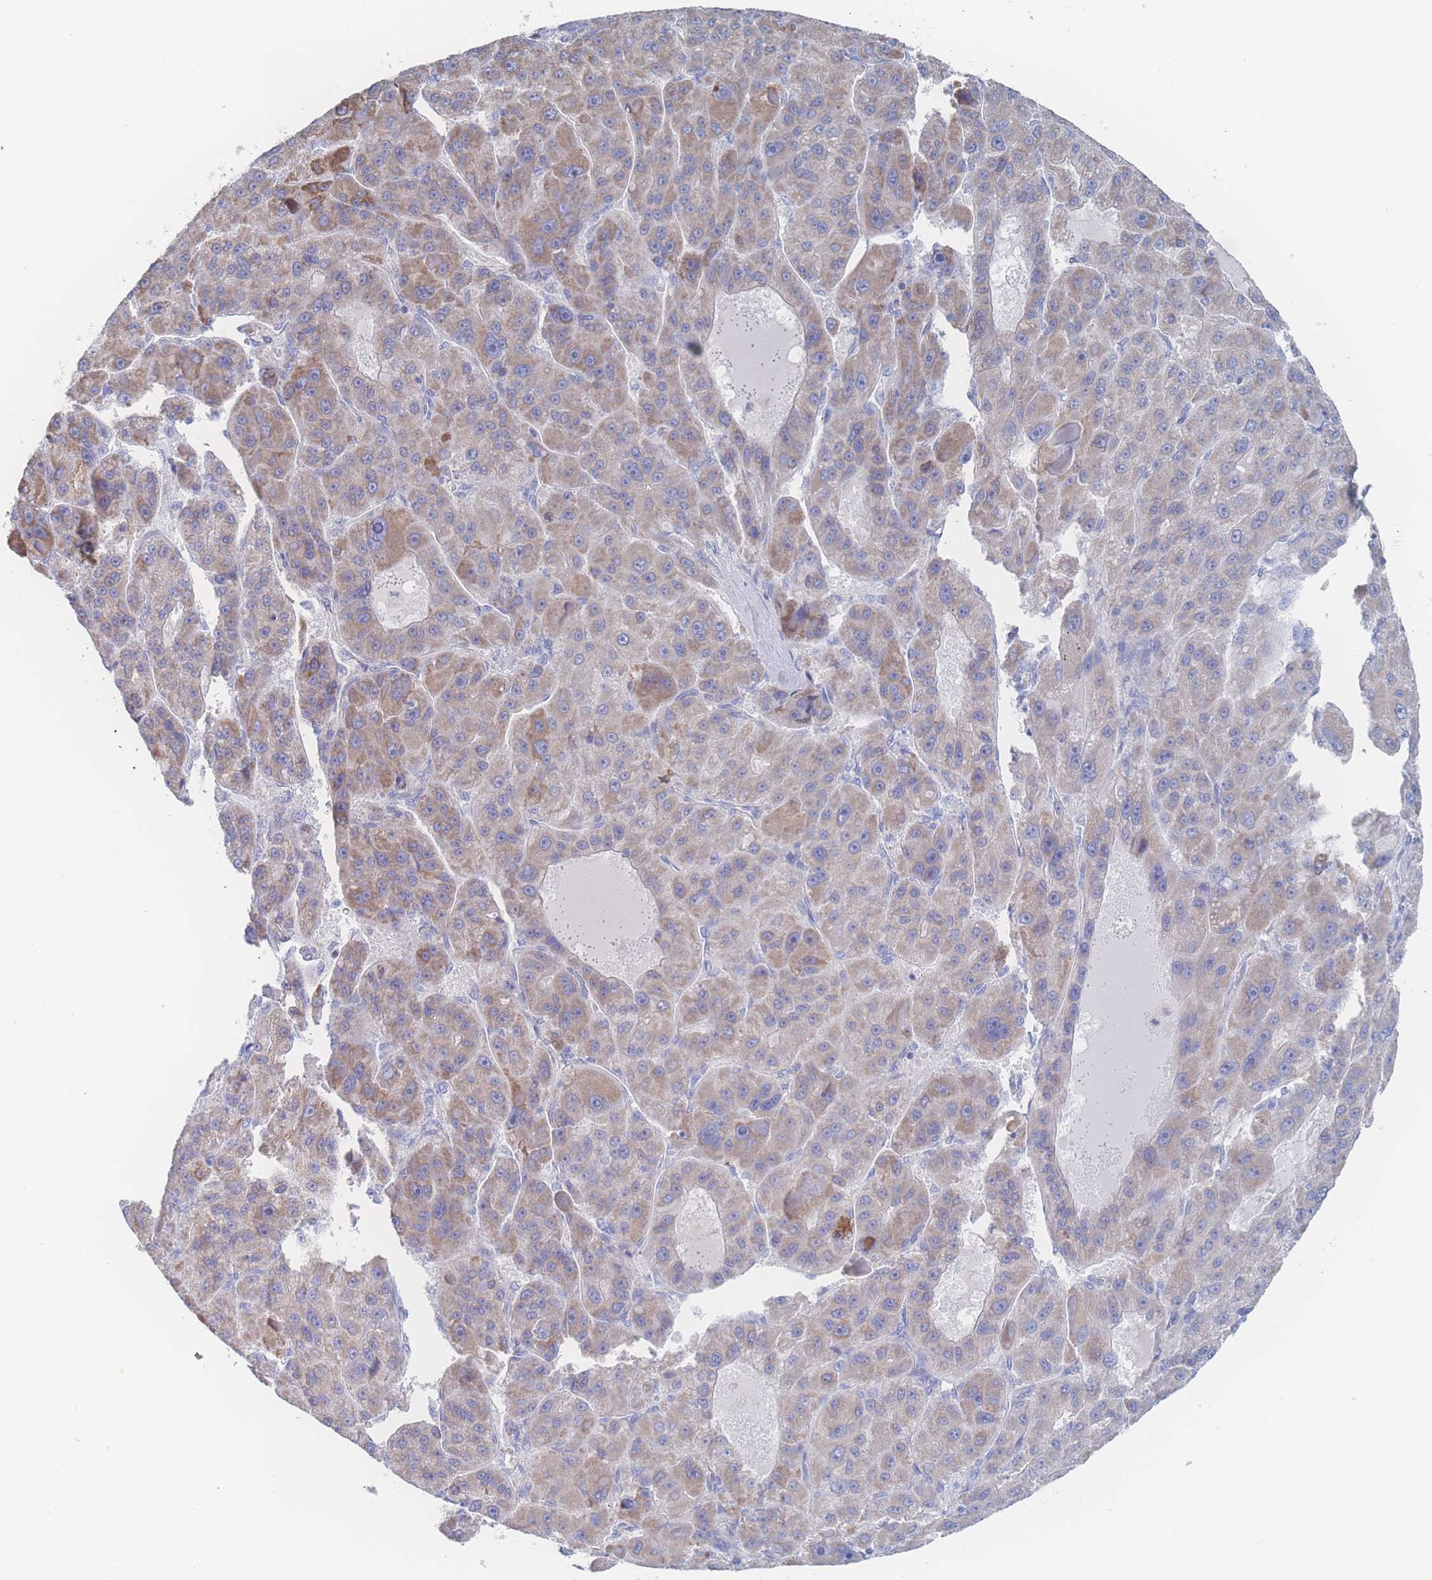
{"staining": {"intensity": "moderate", "quantity": "25%-75%", "location": "cytoplasmic/membranous"}, "tissue": "liver cancer", "cell_type": "Tumor cells", "image_type": "cancer", "snomed": [{"axis": "morphology", "description": "Carcinoma, Hepatocellular, NOS"}, {"axis": "topography", "description": "Liver"}], "caption": "Tumor cells show medium levels of moderate cytoplasmic/membranous positivity in about 25%-75% of cells in liver cancer.", "gene": "SNPH", "patient": {"sex": "male", "age": 76}}